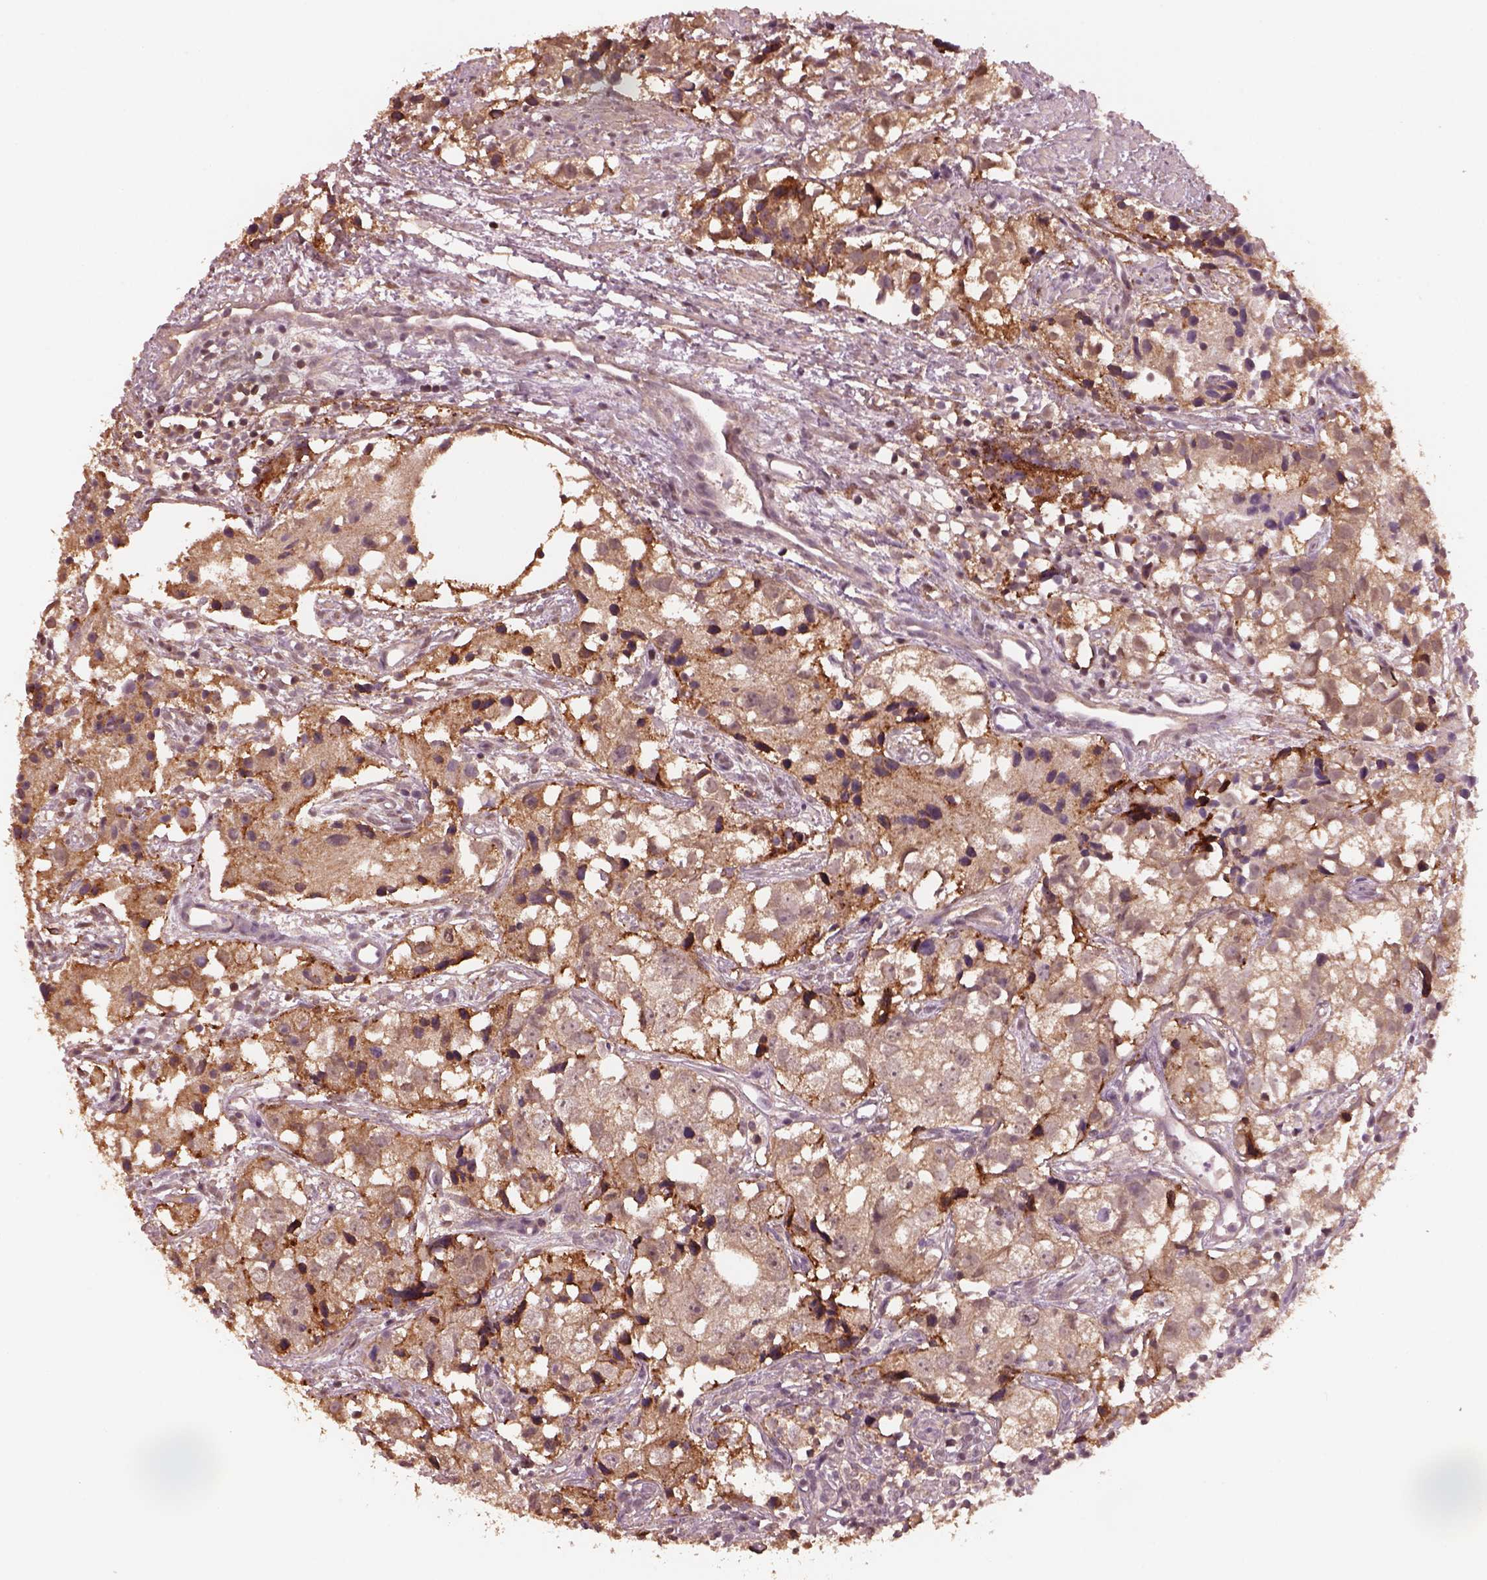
{"staining": {"intensity": "moderate", "quantity": "<25%", "location": "cytoplasmic/membranous"}, "tissue": "prostate cancer", "cell_type": "Tumor cells", "image_type": "cancer", "snomed": [{"axis": "morphology", "description": "Adenocarcinoma, High grade"}, {"axis": "topography", "description": "Prostate"}], "caption": "Immunohistochemistry micrograph of human prostate cancer (adenocarcinoma (high-grade)) stained for a protein (brown), which displays low levels of moderate cytoplasmic/membranous expression in about <25% of tumor cells.", "gene": "SRI", "patient": {"sex": "male", "age": 68}}